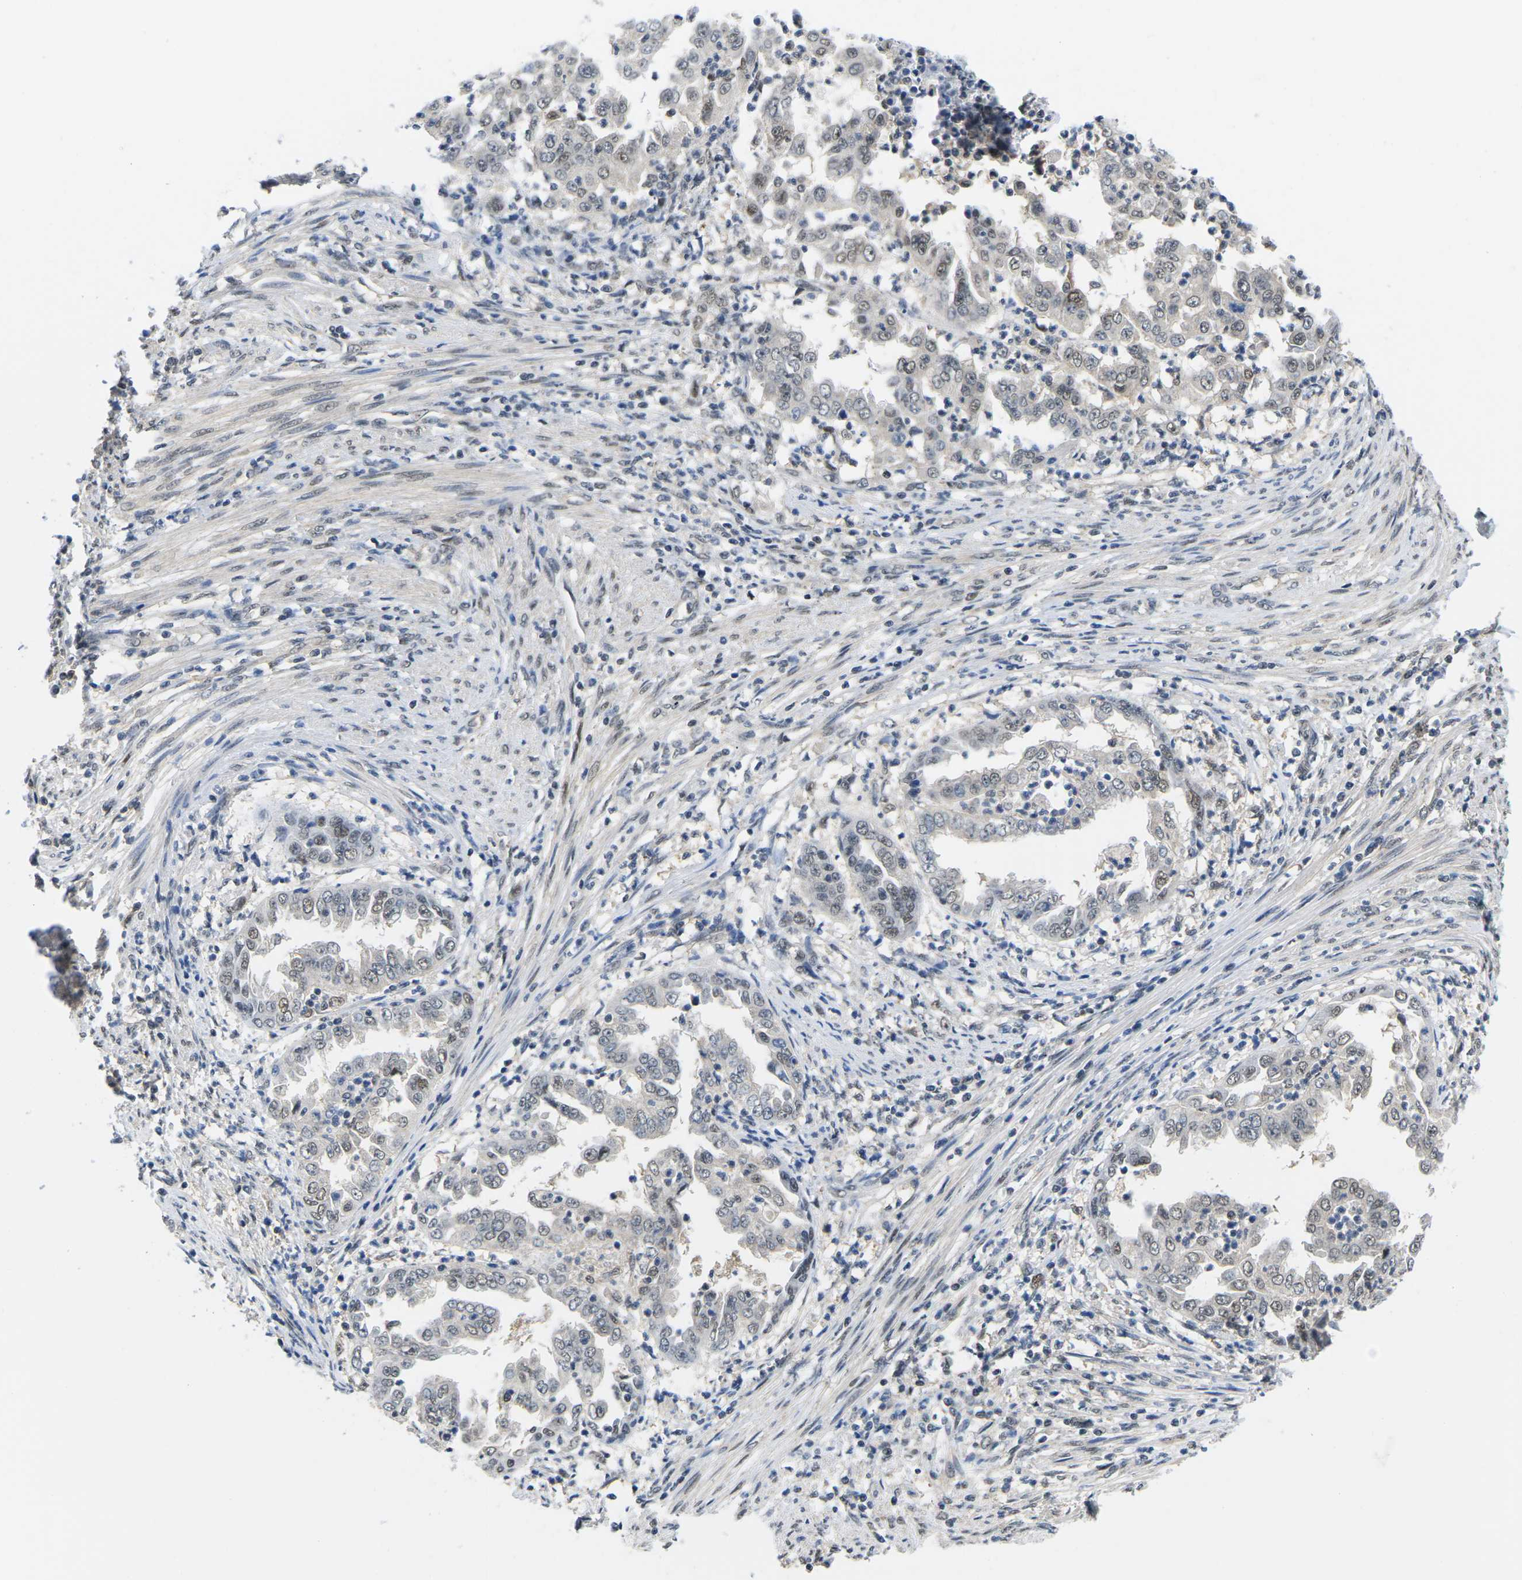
{"staining": {"intensity": "weak", "quantity": "25%-75%", "location": "nuclear"}, "tissue": "endometrial cancer", "cell_type": "Tumor cells", "image_type": "cancer", "snomed": [{"axis": "morphology", "description": "Adenocarcinoma, NOS"}, {"axis": "topography", "description": "Endometrium"}], "caption": "Tumor cells reveal low levels of weak nuclear staining in approximately 25%-75% of cells in human endometrial cancer (adenocarcinoma).", "gene": "UBA7", "patient": {"sex": "female", "age": 85}}